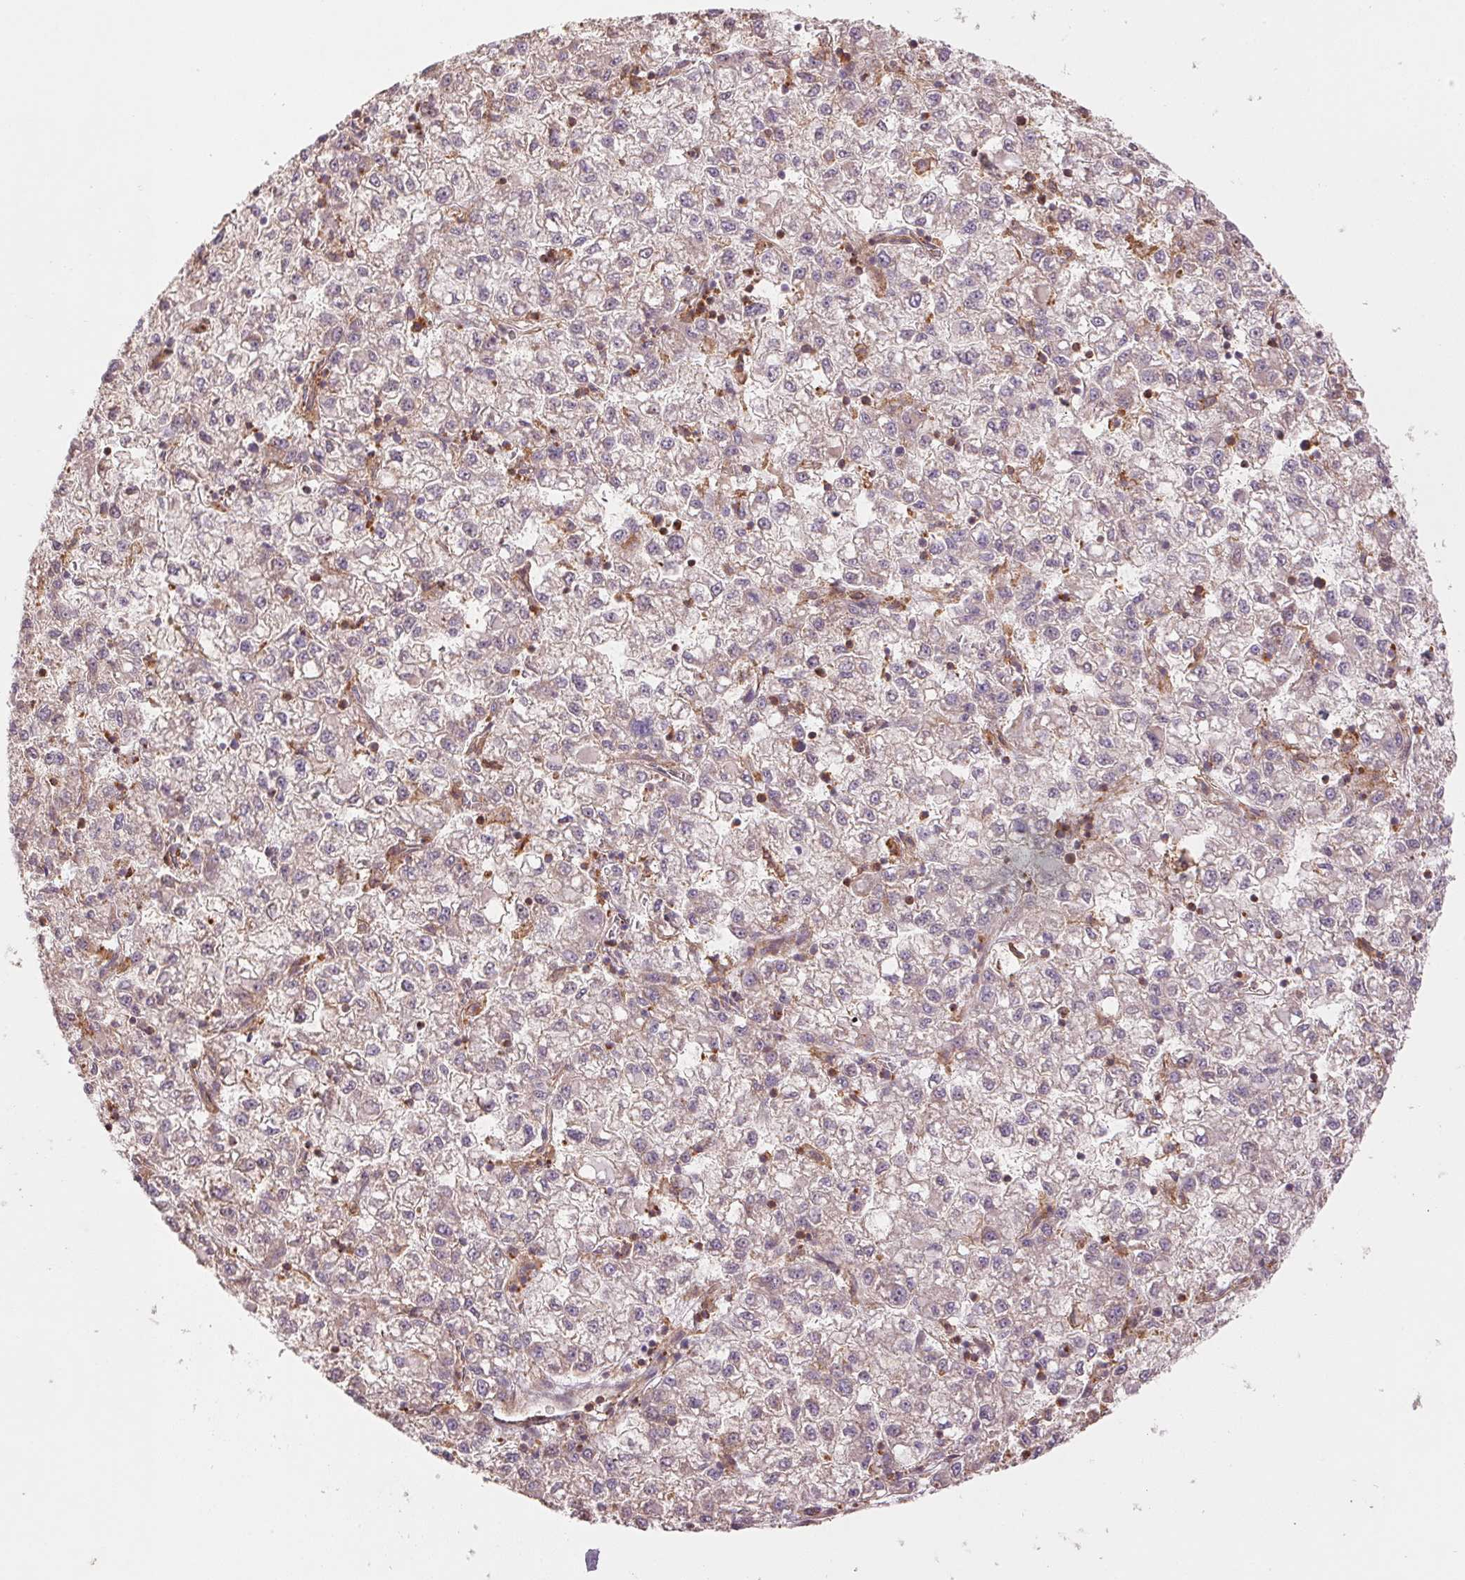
{"staining": {"intensity": "weak", "quantity": "25%-75%", "location": "cytoplasmic/membranous"}, "tissue": "liver cancer", "cell_type": "Tumor cells", "image_type": "cancer", "snomed": [{"axis": "morphology", "description": "Carcinoma, Hepatocellular, NOS"}, {"axis": "topography", "description": "Liver"}], "caption": "This is an image of IHC staining of liver cancer (hepatocellular carcinoma), which shows weak positivity in the cytoplasmic/membranous of tumor cells.", "gene": "TUBA3D", "patient": {"sex": "male", "age": 40}}